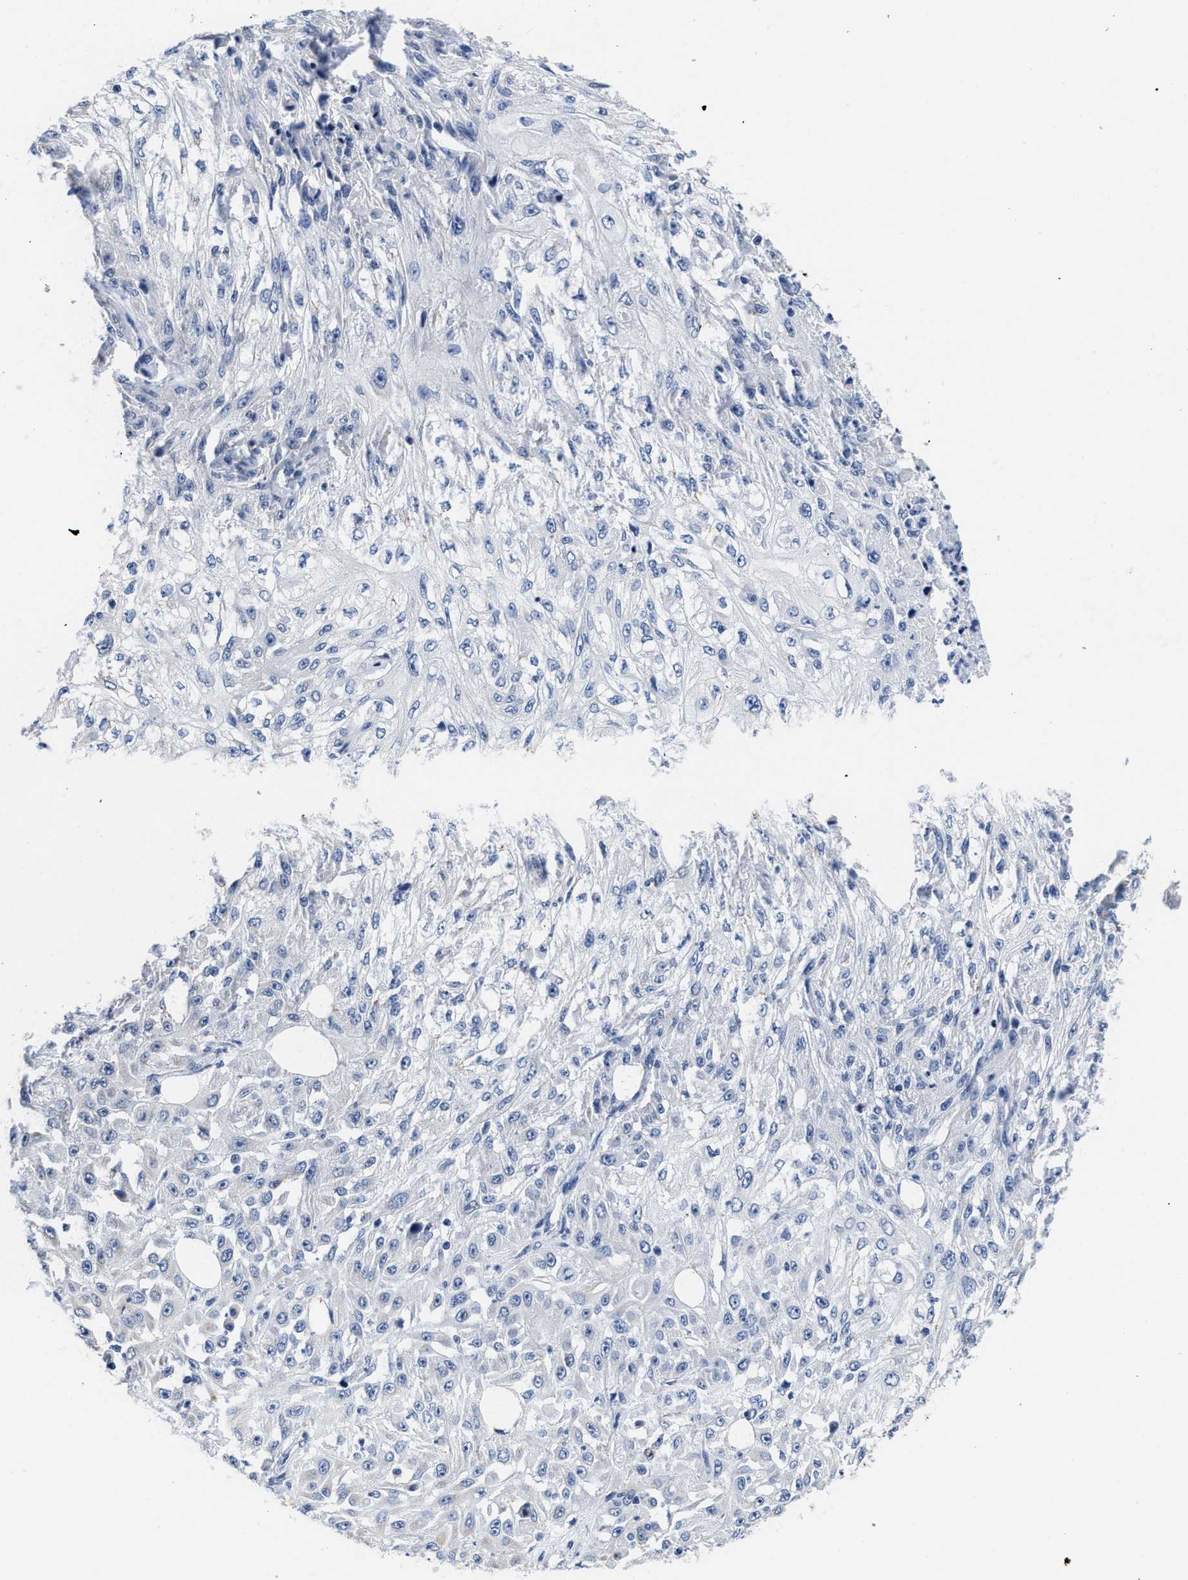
{"staining": {"intensity": "negative", "quantity": "none", "location": "none"}, "tissue": "skin cancer", "cell_type": "Tumor cells", "image_type": "cancer", "snomed": [{"axis": "morphology", "description": "Squamous cell carcinoma, NOS"}, {"axis": "morphology", "description": "Squamous cell carcinoma, metastatic, NOS"}, {"axis": "topography", "description": "Skin"}, {"axis": "topography", "description": "Lymph node"}], "caption": "Immunohistochemistry of skin squamous cell carcinoma displays no expression in tumor cells.", "gene": "HOOK1", "patient": {"sex": "male", "age": 75}}